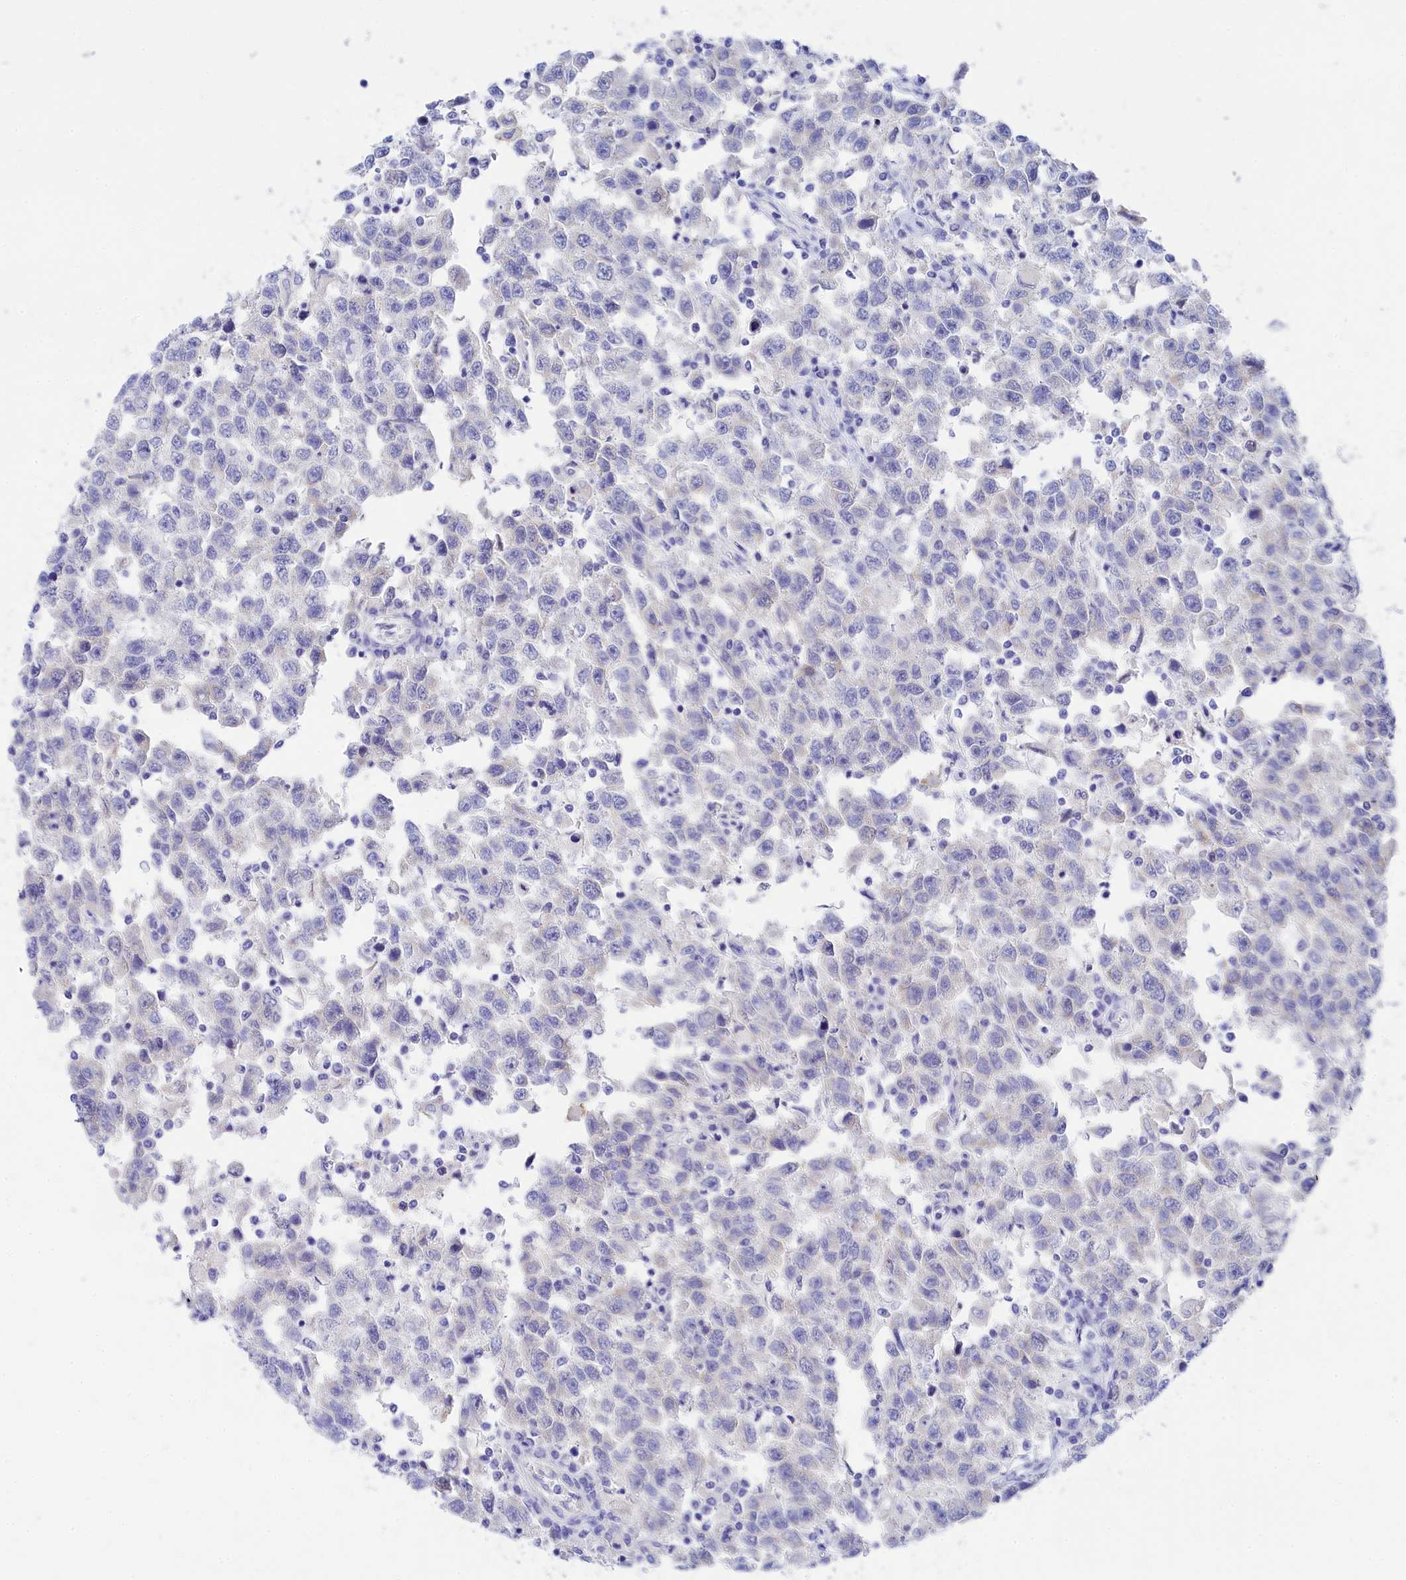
{"staining": {"intensity": "negative", "quantity": "none", "location": "none"}, "tissue": "testis cancer", "cell_type": "Tumor cells", "image_type": "cancer", "snomed": [{"axis": "morphology", "description": "Seminoma, NOS"}, {"axis": "topography", "description": "Testis"}], "caption": "The IHC histopathology image has no significant expression in tumor cells of testis cancer tissue.", "gene": "TRIM10", "patient": {"sex": "male", "age": 41}}